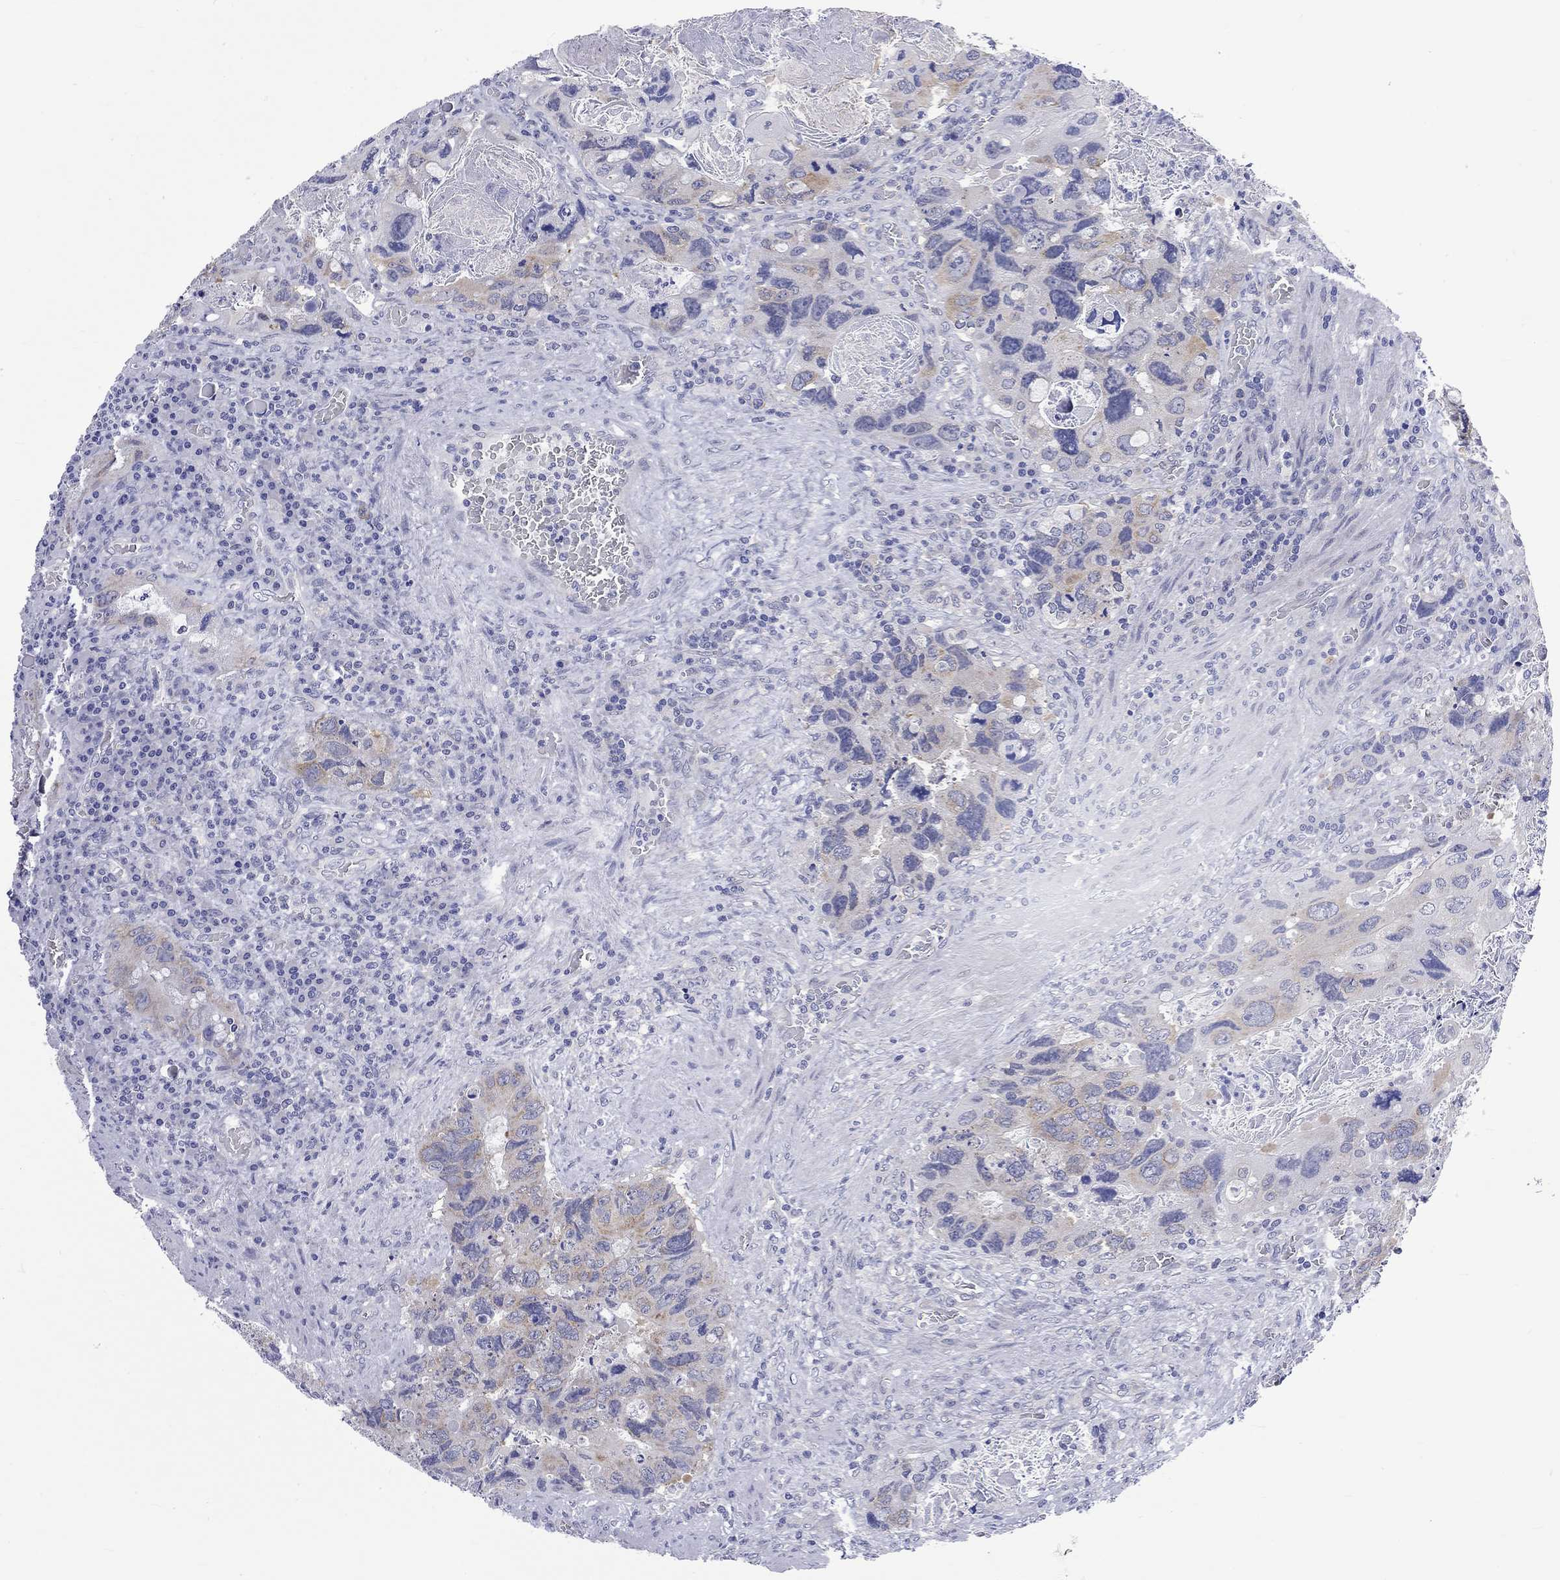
{"staining": {"intensity": "weak", "quantity": "<25%", "location": "cytoplasmic/membranous"}, "tissue": "colorectal cancer", "cell_type": "Tumor cells", "image_type": "cancer", "snomed": [{"axis": "morphology", "description": "Adenocarcinoma, NOS"}, {"axis": "topography", "description": "Rectum"}], "caption": "Tumor cells show no significant positivity in colorectal cancer (adenocarcinoma).", "gene": "CERS1", "patient": {"sex": "male", "age": 62}}